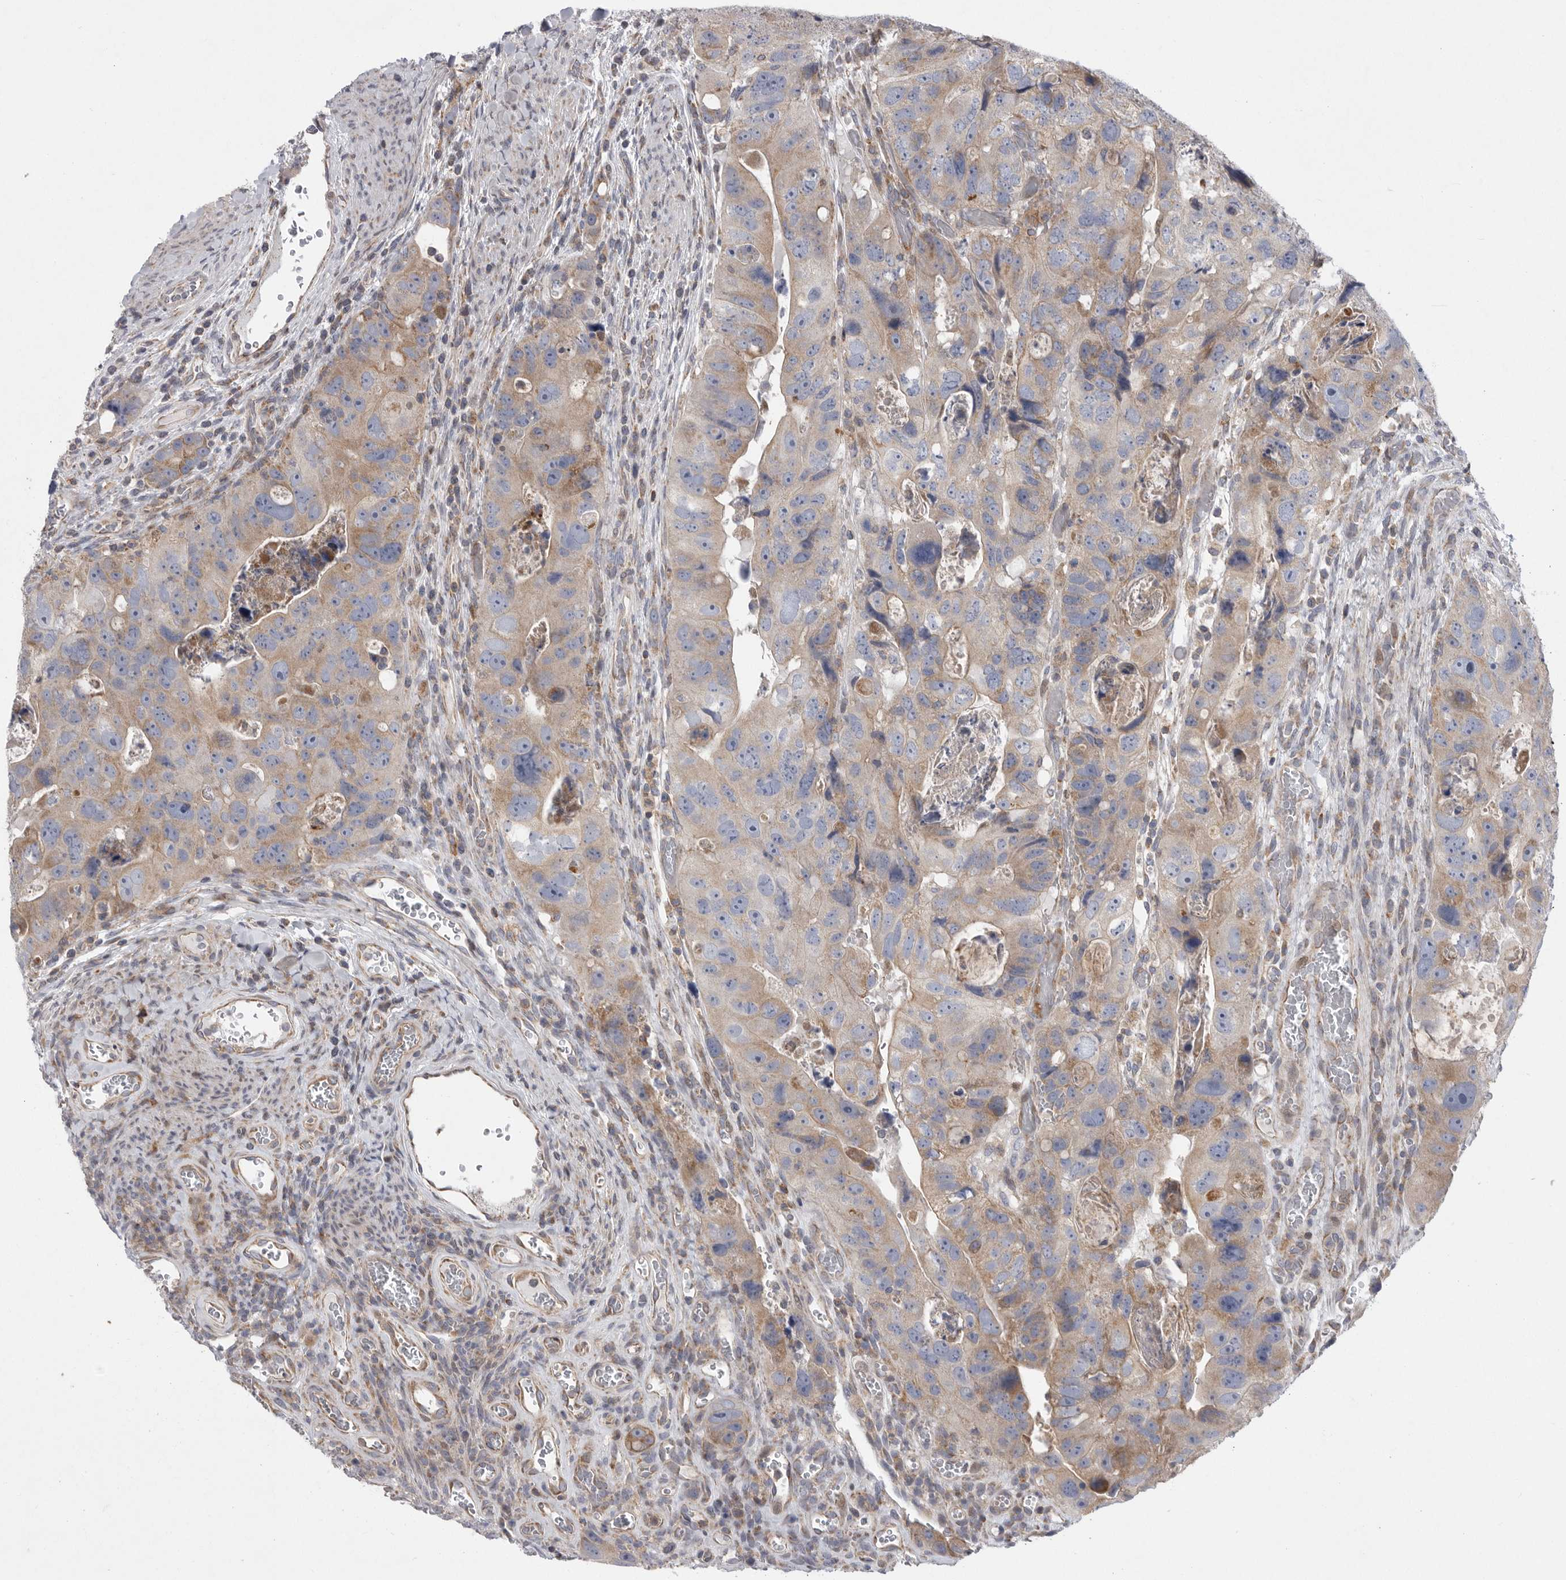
{"staining": {"intensity": "weak", "quantity": "25%-75%", "location": "cytoplasmic/membranous"}, "tissue": "colorectal cancer", "cell_type": "Tumor cells", "image_type": "cancer", "snomed": [{"axis": "morphology", "description": "Adenocarcinoma, NOS"}, {"axis": "topography", "description": "Rectum"}], "caption": "A brown stain shows weak cytoplasmic/membranous expression of a protein in human adenocarcinoma (colorectal) tumor cells.", "gene": "MPZL1", "patient": {"sex": "male", "age": 59}}